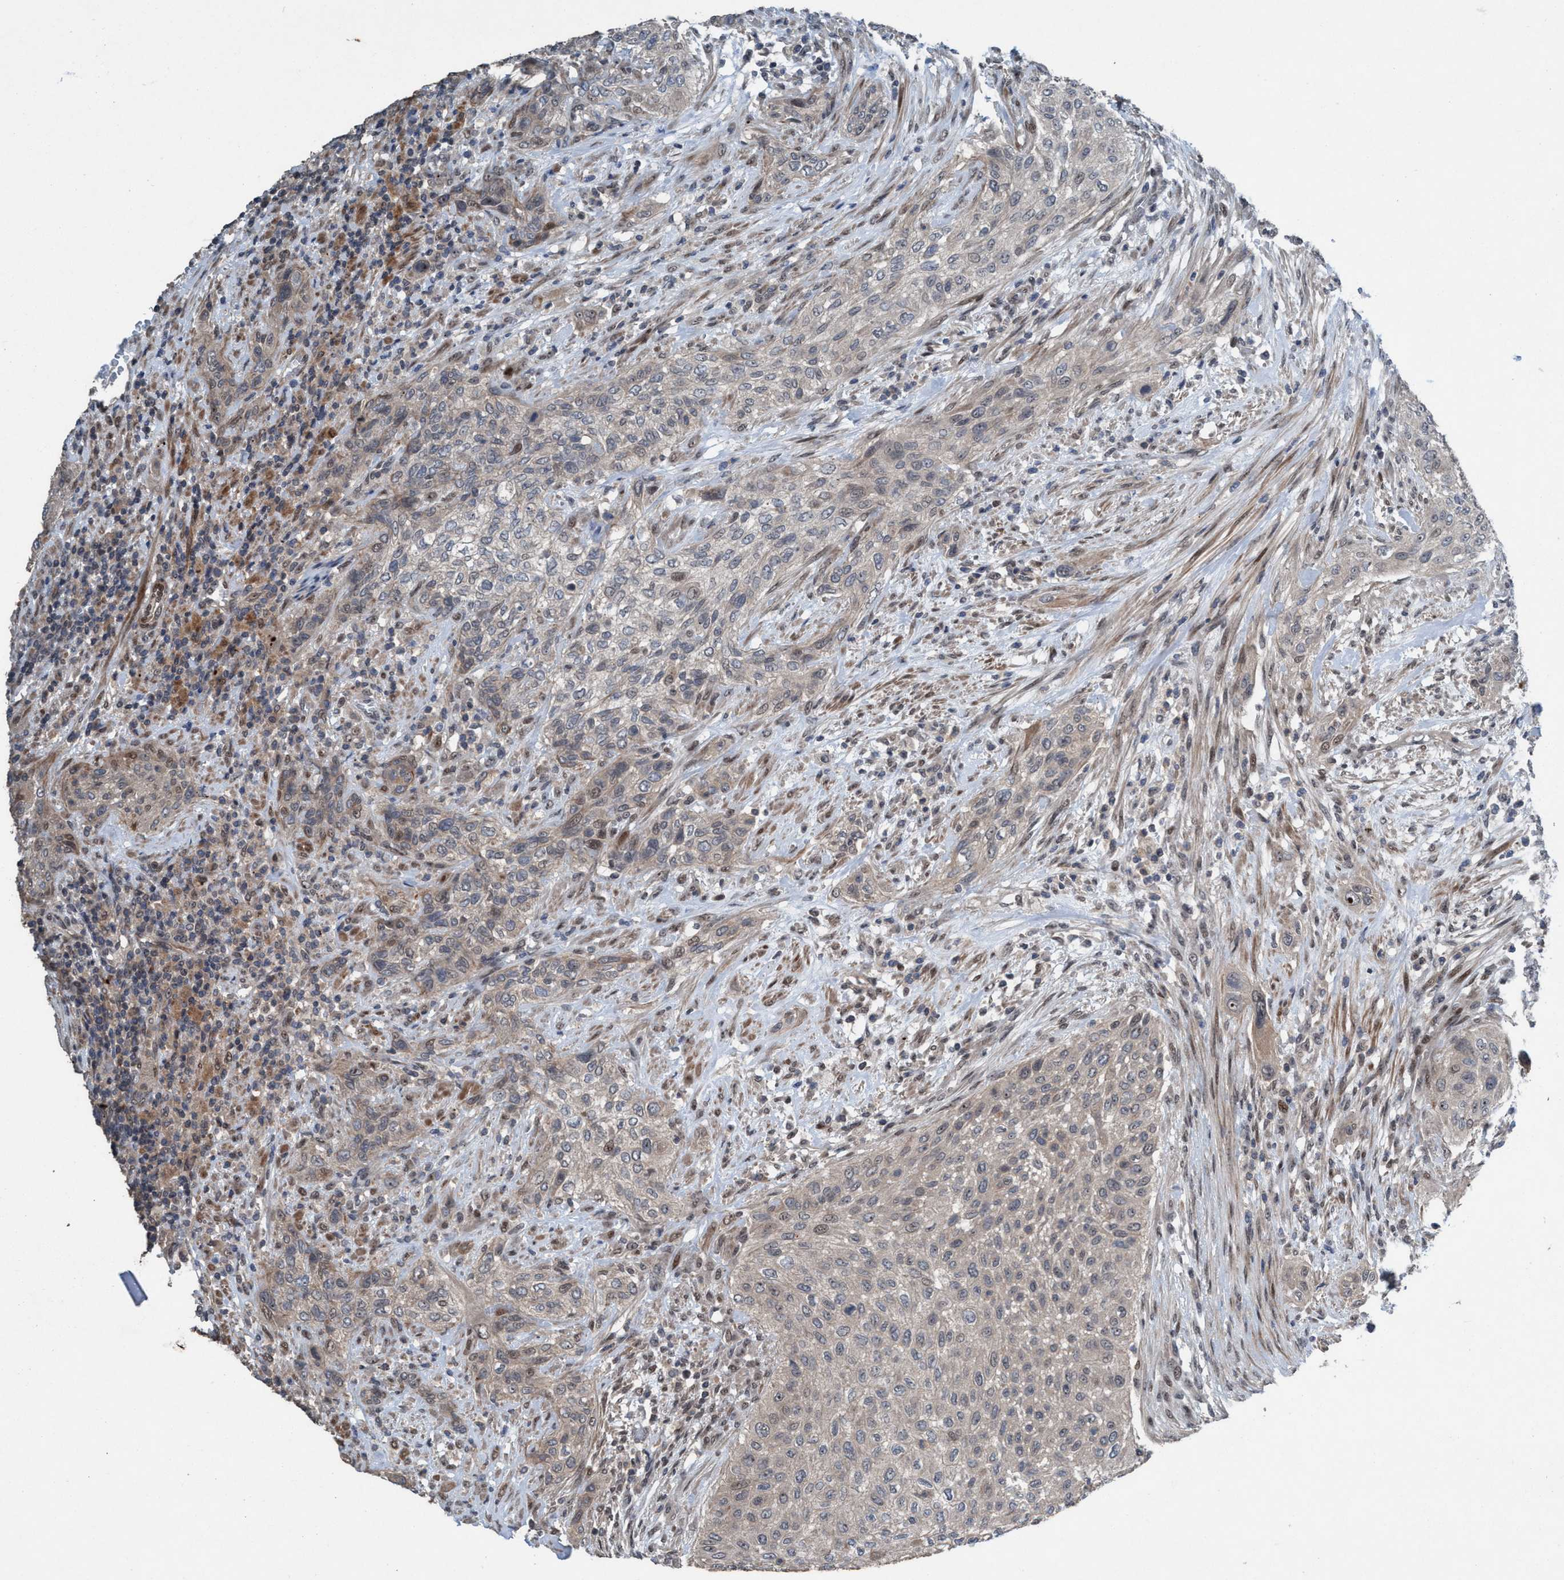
{"staining": {"intensity": "moderate", "quantity": "25%-75%", "location": "cytoplasmic/membranous"}, "tissue": "urothelial cancer", "cell_type": "Tumor cells", "image_type": "cancer", "snomed": [{"axis": "morphology", "description": "Urothelial carcinoma, Low grade"}, {"axis": "morphology", "description": "Urothelial carcinoma, High grade"}, {"axis": "topography", "description": "Urinary bladder"}], "caption": "This micrograph exhibits low-grade urothelial carcinoma stained with immunohistochemistry to label a protein in brown. The cytoplasmic/membranous of tumor cells show moderate positivity for the protein. Nuclei are counter-stained blue.", "gene": "NISCH", "patient": {"sex": "male", "age": 35}}